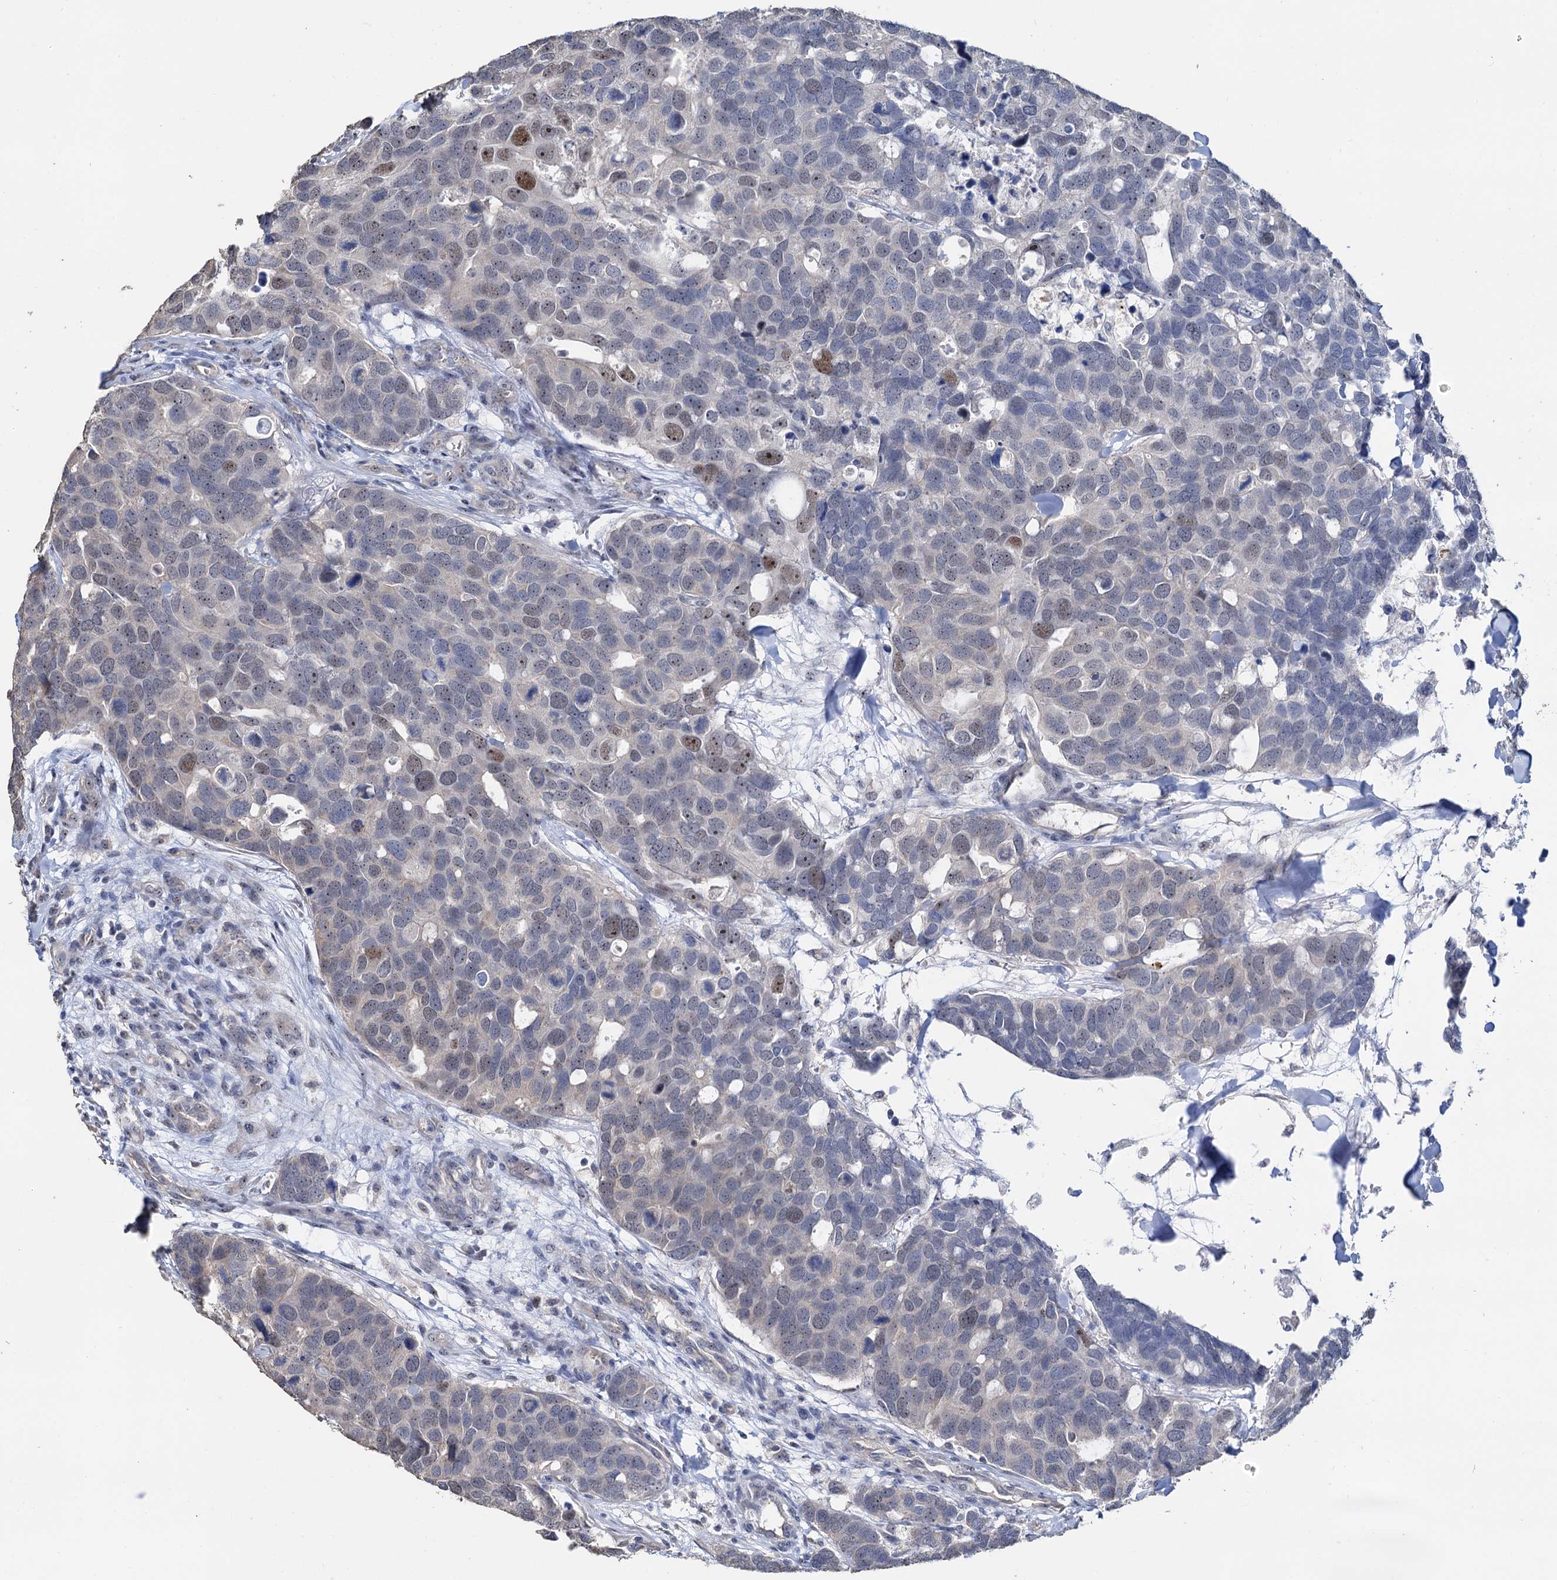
{"staining": {"intensity": "moderate", "quantity": "<25%", "location": "nuclear"}, "tissue": "breast cancer", "cell_type": "Tumor cells", "image_type": "cancer", "snomed": [{"axis": "morphology", "description": "Duct carcinoma"}, {"axis": "topography", "description": "Breast"}], "caption": "Moderate nuclear protein expression is present in about <25% of tumor cells in breast cancer.", "gene": "C2CD3", "patient": {"sex": "female", "age": 83}}